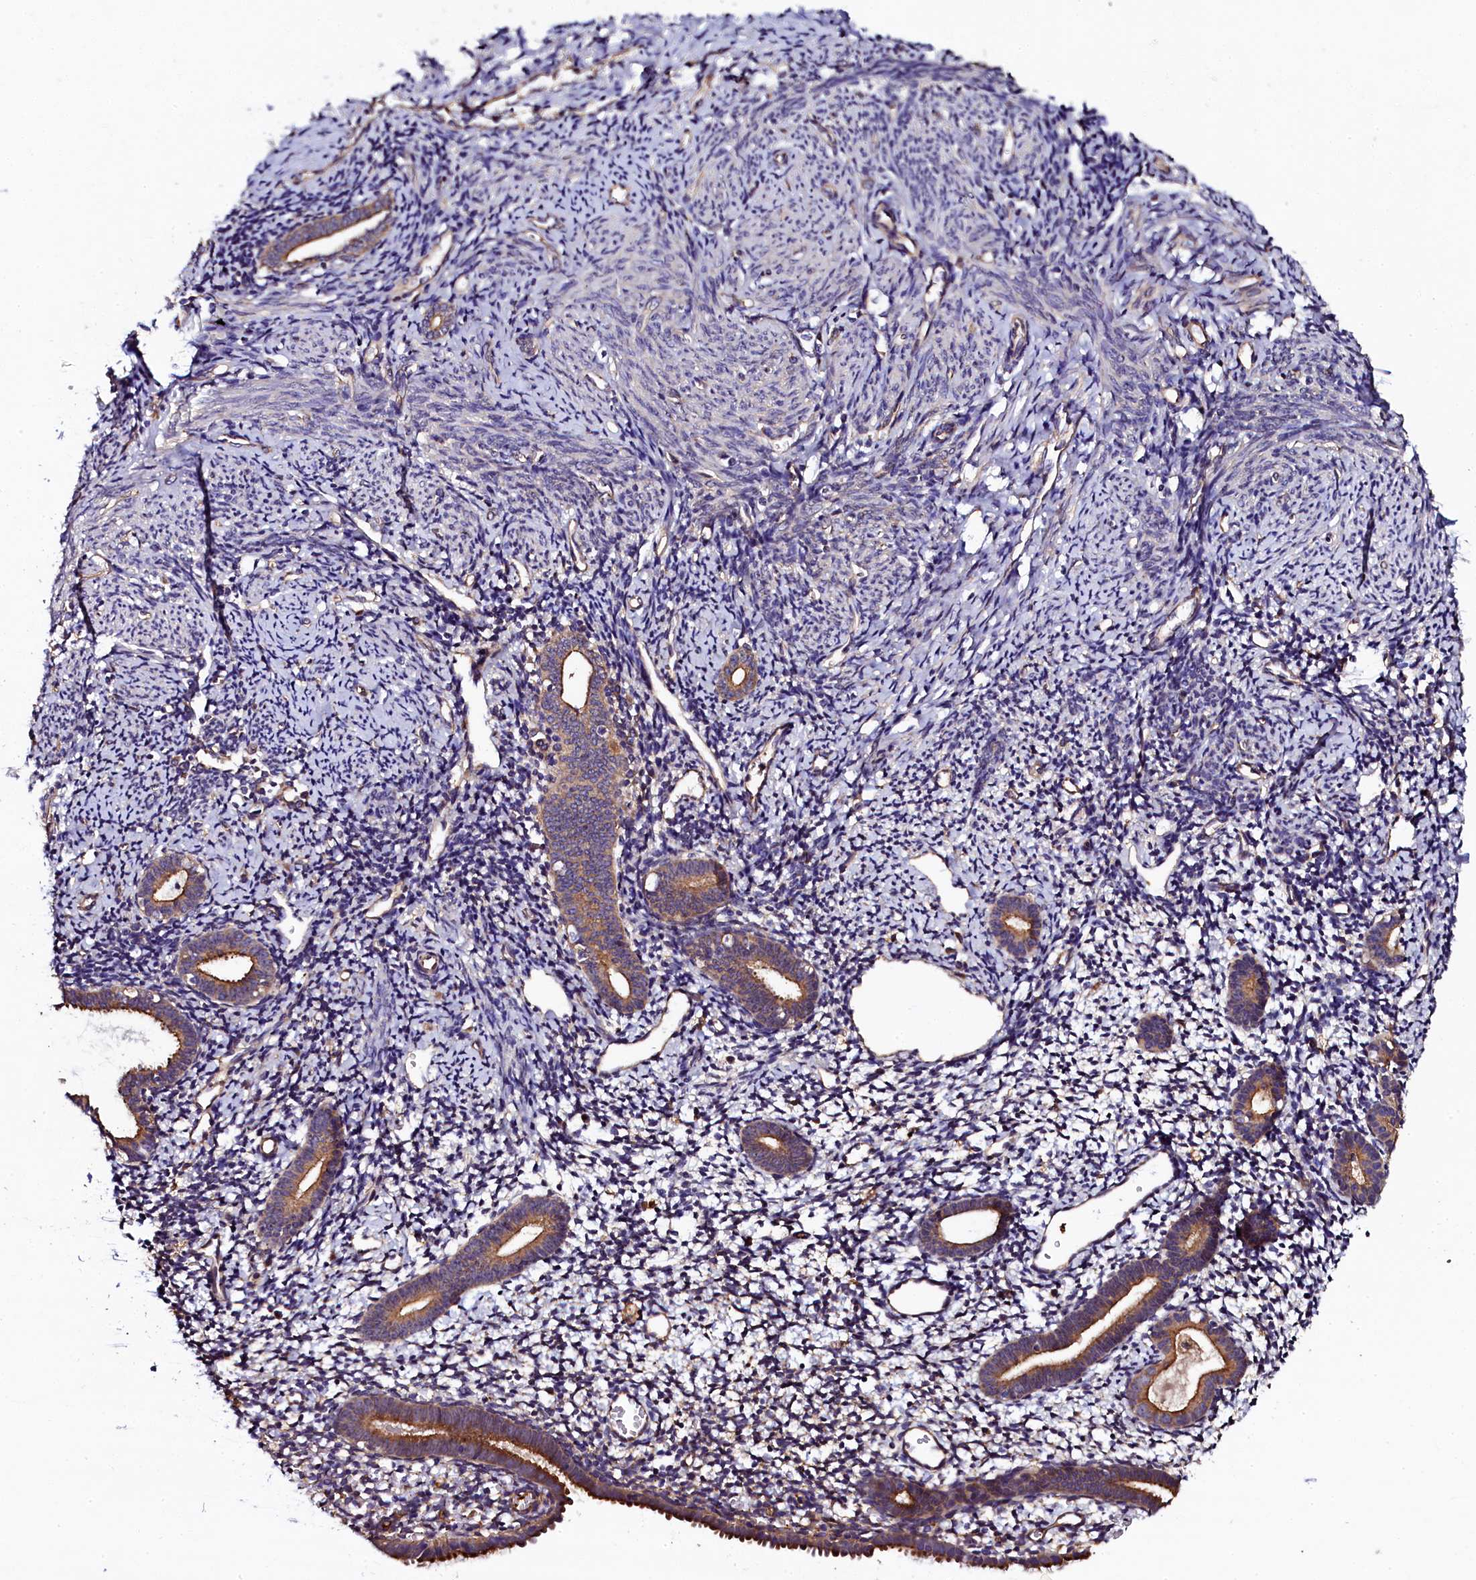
{"staining": {"intensity": "moderate", "quantity": "<25%", "location": "cytoplasmic/membranous"}, "tissue": "endometrium", "cell_type": "Cells in endometrial stroma", "image_type": "normal", "snomed": [{"axis": "morphology", "description": "Normal tissue, NOS"}, {"axis": "topography", "description": "Endometrium"}], "caption": "The photomicrograph demonstrates immunohistochemical staining of benign endometrium. There is moderate cytoplasmic/membranous positivity is identified in about <25% of cells in endometrial stroma.", "gene": "APPL2", "patient": {"sex": "female", "age": 56}}